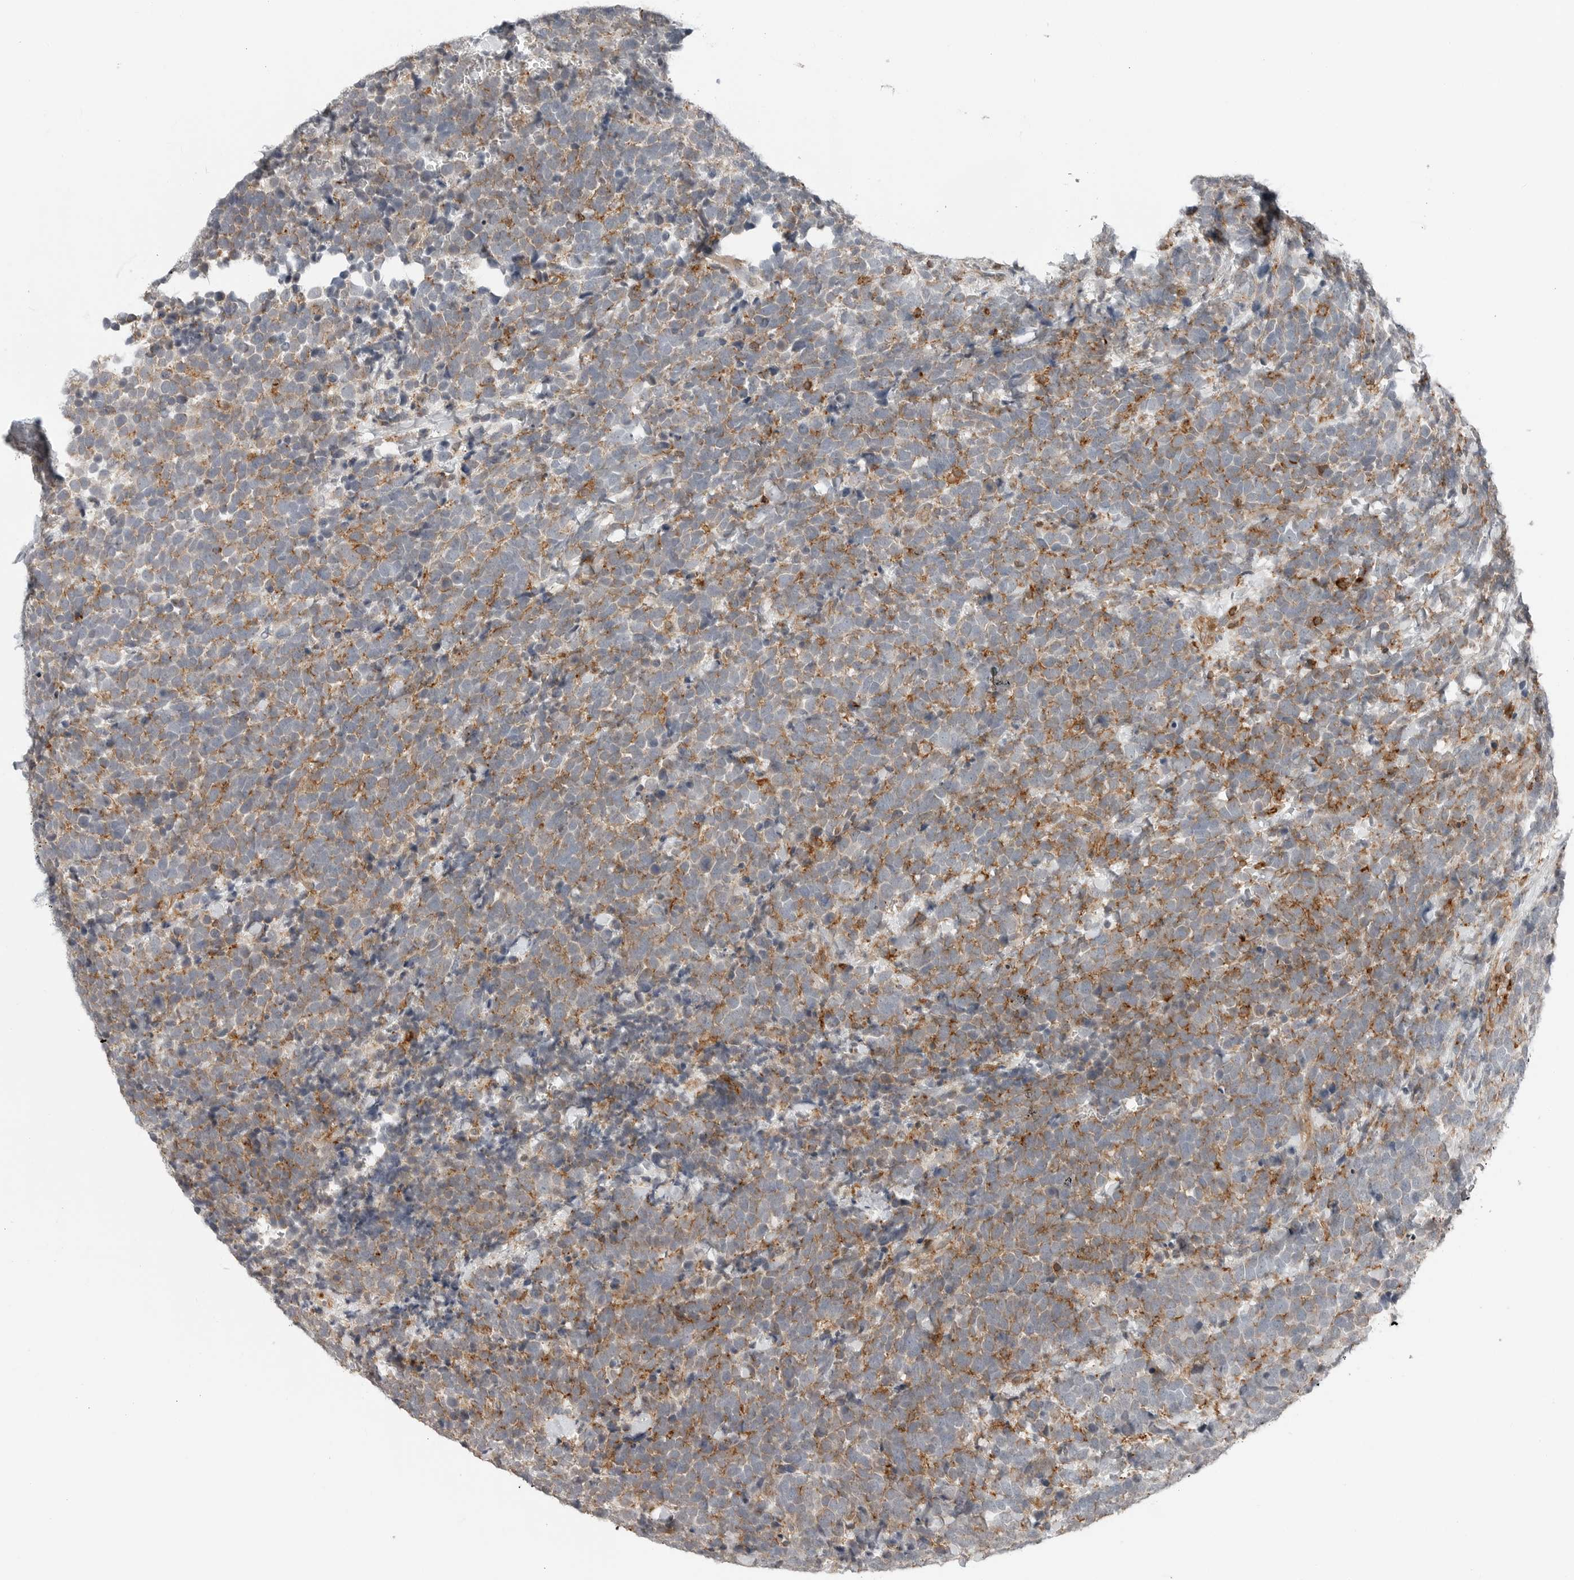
{"staining": {"intensity": "moderate", "quantity": ">75%", "location": "cytoplasmic/membranous"}, "tissue": "urothelial cancer", "cell_type": "Tumor cells", "image_type": "cancer", "snomed": [{"axis": "morphology", "description": "Urothelial carcinoma, High grade"}, {"axis": "topography", "description": "Urinary bladder"}], "caption": "Approximately >75% of tumor cells in human urothelial cancer display moderate cytoplasmic/membranous protein expression as visualized by brown immunohistochemical staining.", "gene": "LEFTY2", "patient": {"sex": "female", "age": 82}}